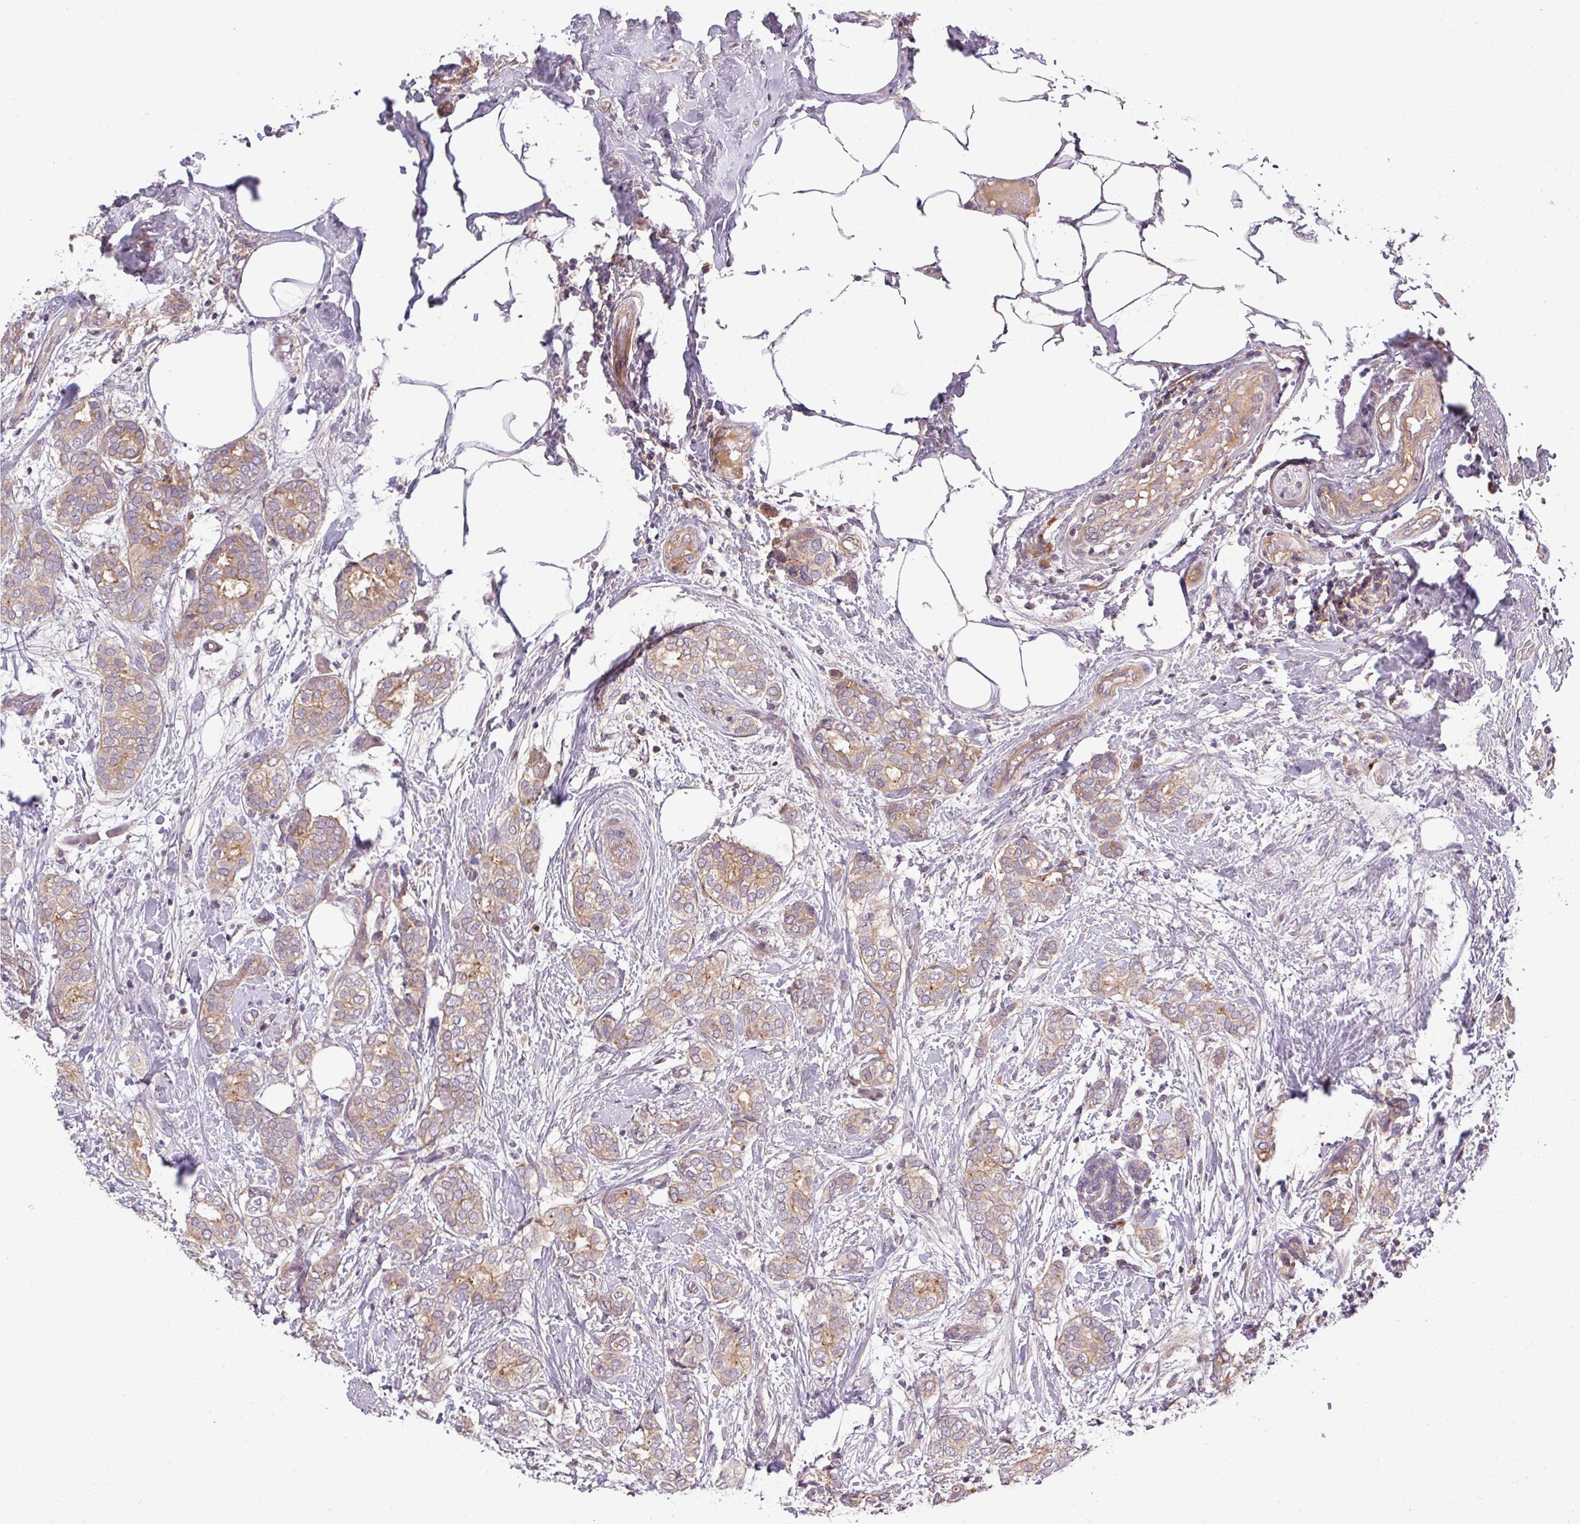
{"staining": {"intensity": "weak", "quantity": "25%-75%", "location": "cytoplasmic/membranous"}, "tissue": "breast cancer", "cell_type": "Tumor cells", "image_type": "cancer", "snomed": [{"axis": "morphology", "description": "Duct carcinoma"}, {"axis": "topography", "description": "Breast"}], "caption": "Protein staining of invasive ductal carcinoma (breast) tissue shows weak cytoplasmic/membranous staining in about 25%-75% of tumor cells.", "gene": "PAPLN", "patient": {"sex": "female", "age": 73}}